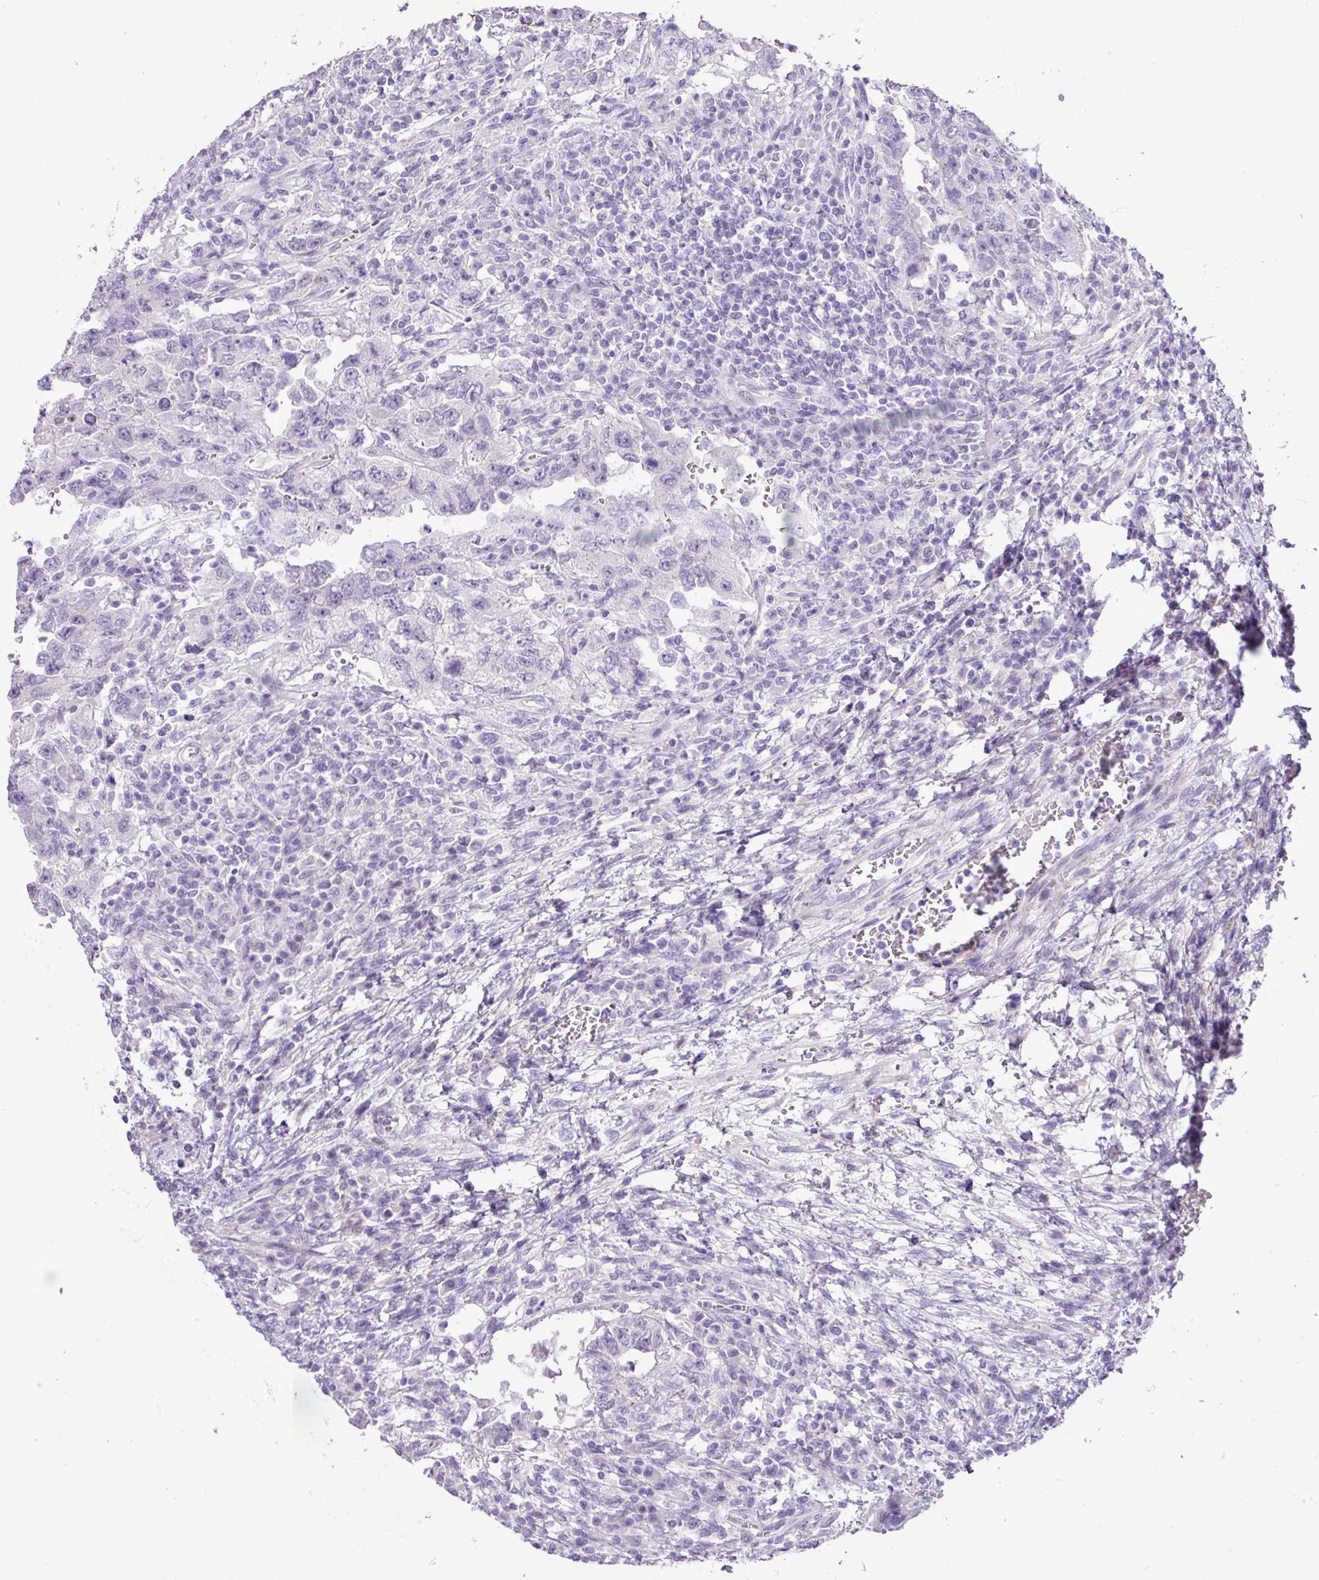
{"staining": {"intensity": "negative", "quantity": "none", "location": "none"}, "tissue": "testis cancer", "cell_type": "Tumor cells", "image_type": "cancer", "snomed": [{"axis": "morphology", "description": "Carcinoma, Embryonal, NOS"}, {"axis": "topography", "description": "Testis"}], "caption": "Human testis embryonal carcinoma stained for a protein using immunohistochemistry (IHC) displays no positivity in tumor cells.", "gene": "YLPM1", "patient": {"sex": "male", "age": 26}}